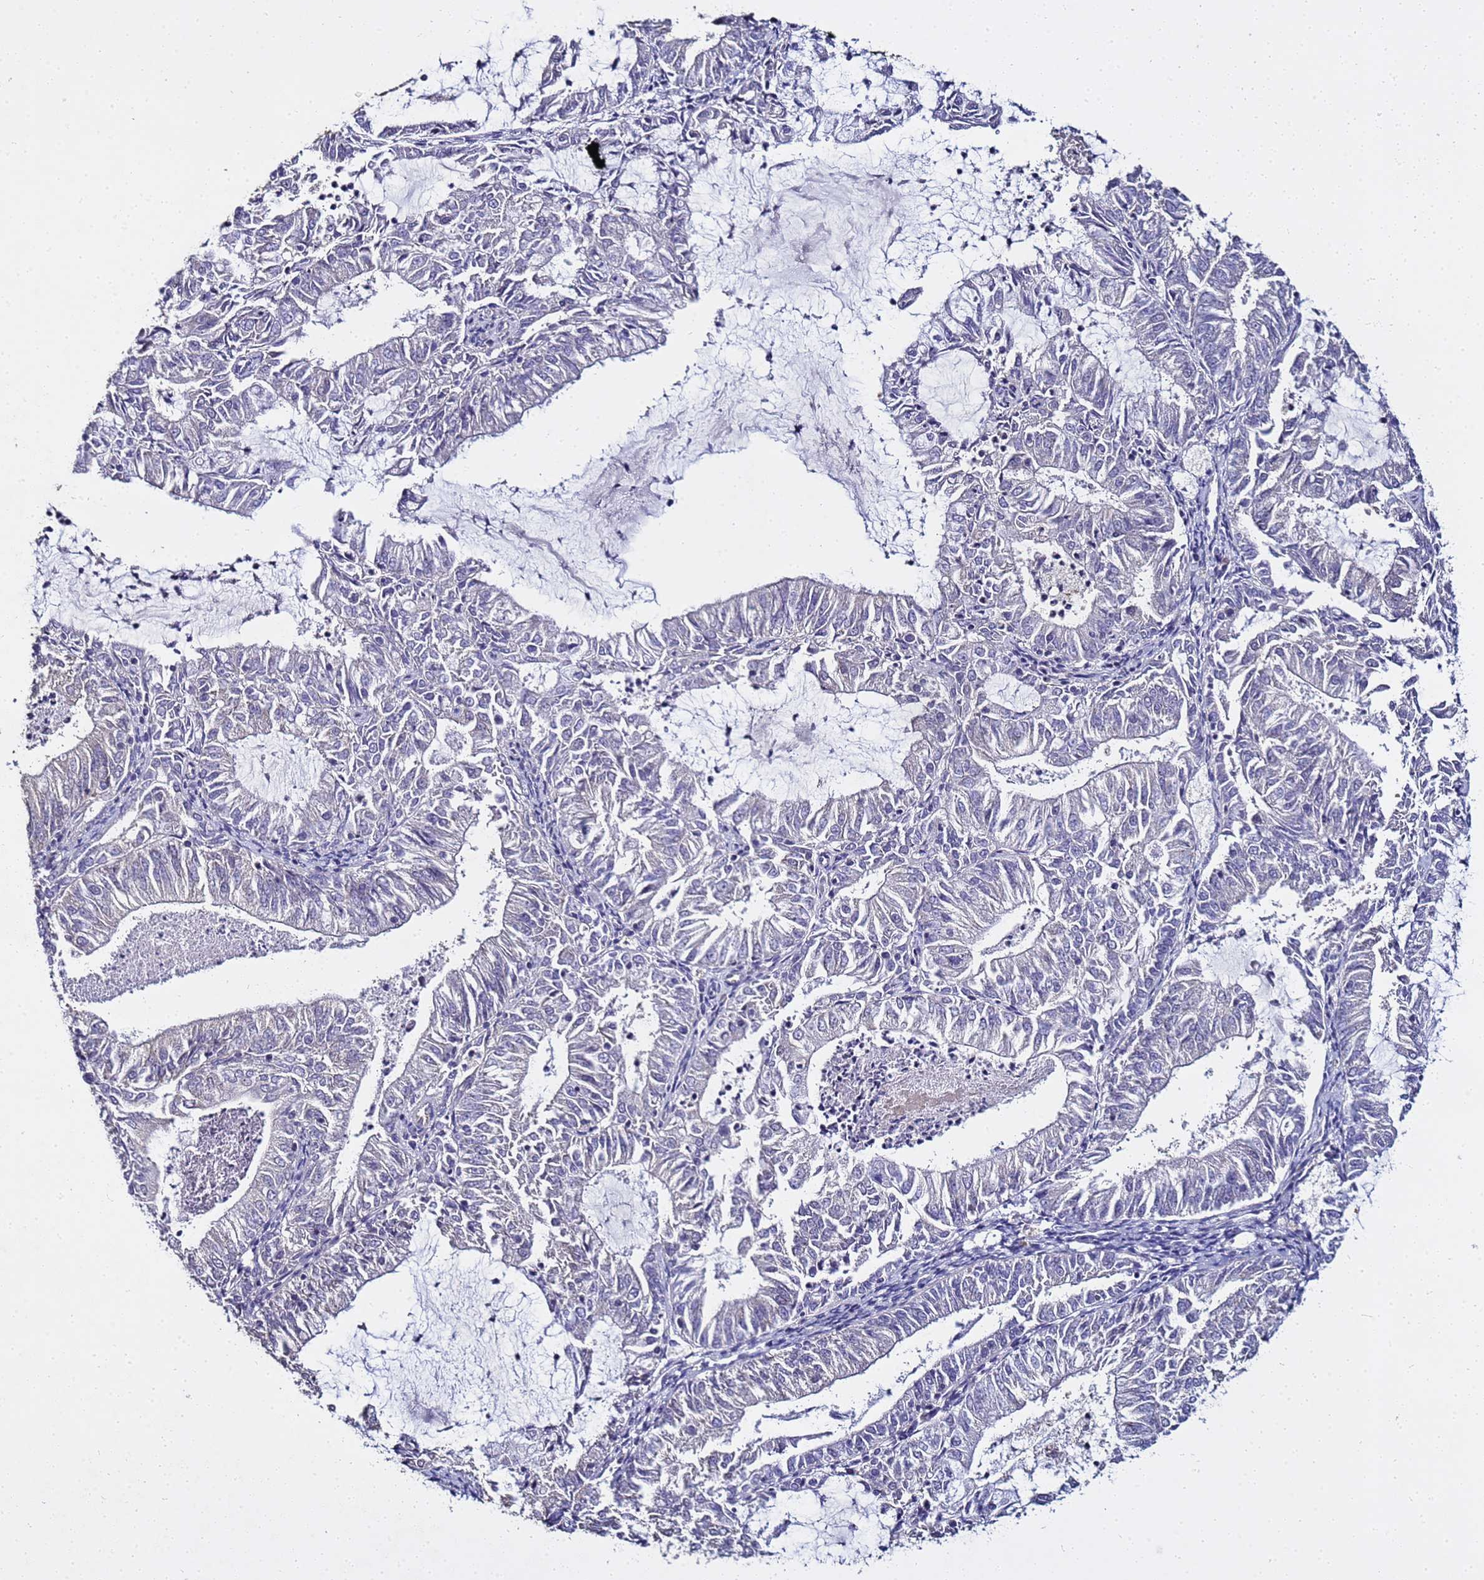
{"staining": {"intensity": "negative", "quantity": "none", "location": "none"}, "tissue": "endometrial cancer", "cell_type": "Tumor cells", "image_type": "cancer", "snomed": [{"axis": "morphology", "description": "Adenocarcinoma, NOS"}, {"axis": "topography", "description": "Endometrium"}], "caption": "Tumor cells are negative for brown protein staining in endometrial adenocarcinoma.", "gene": "ENOPH1", "patient": {"sex": "female", "age": 57}}